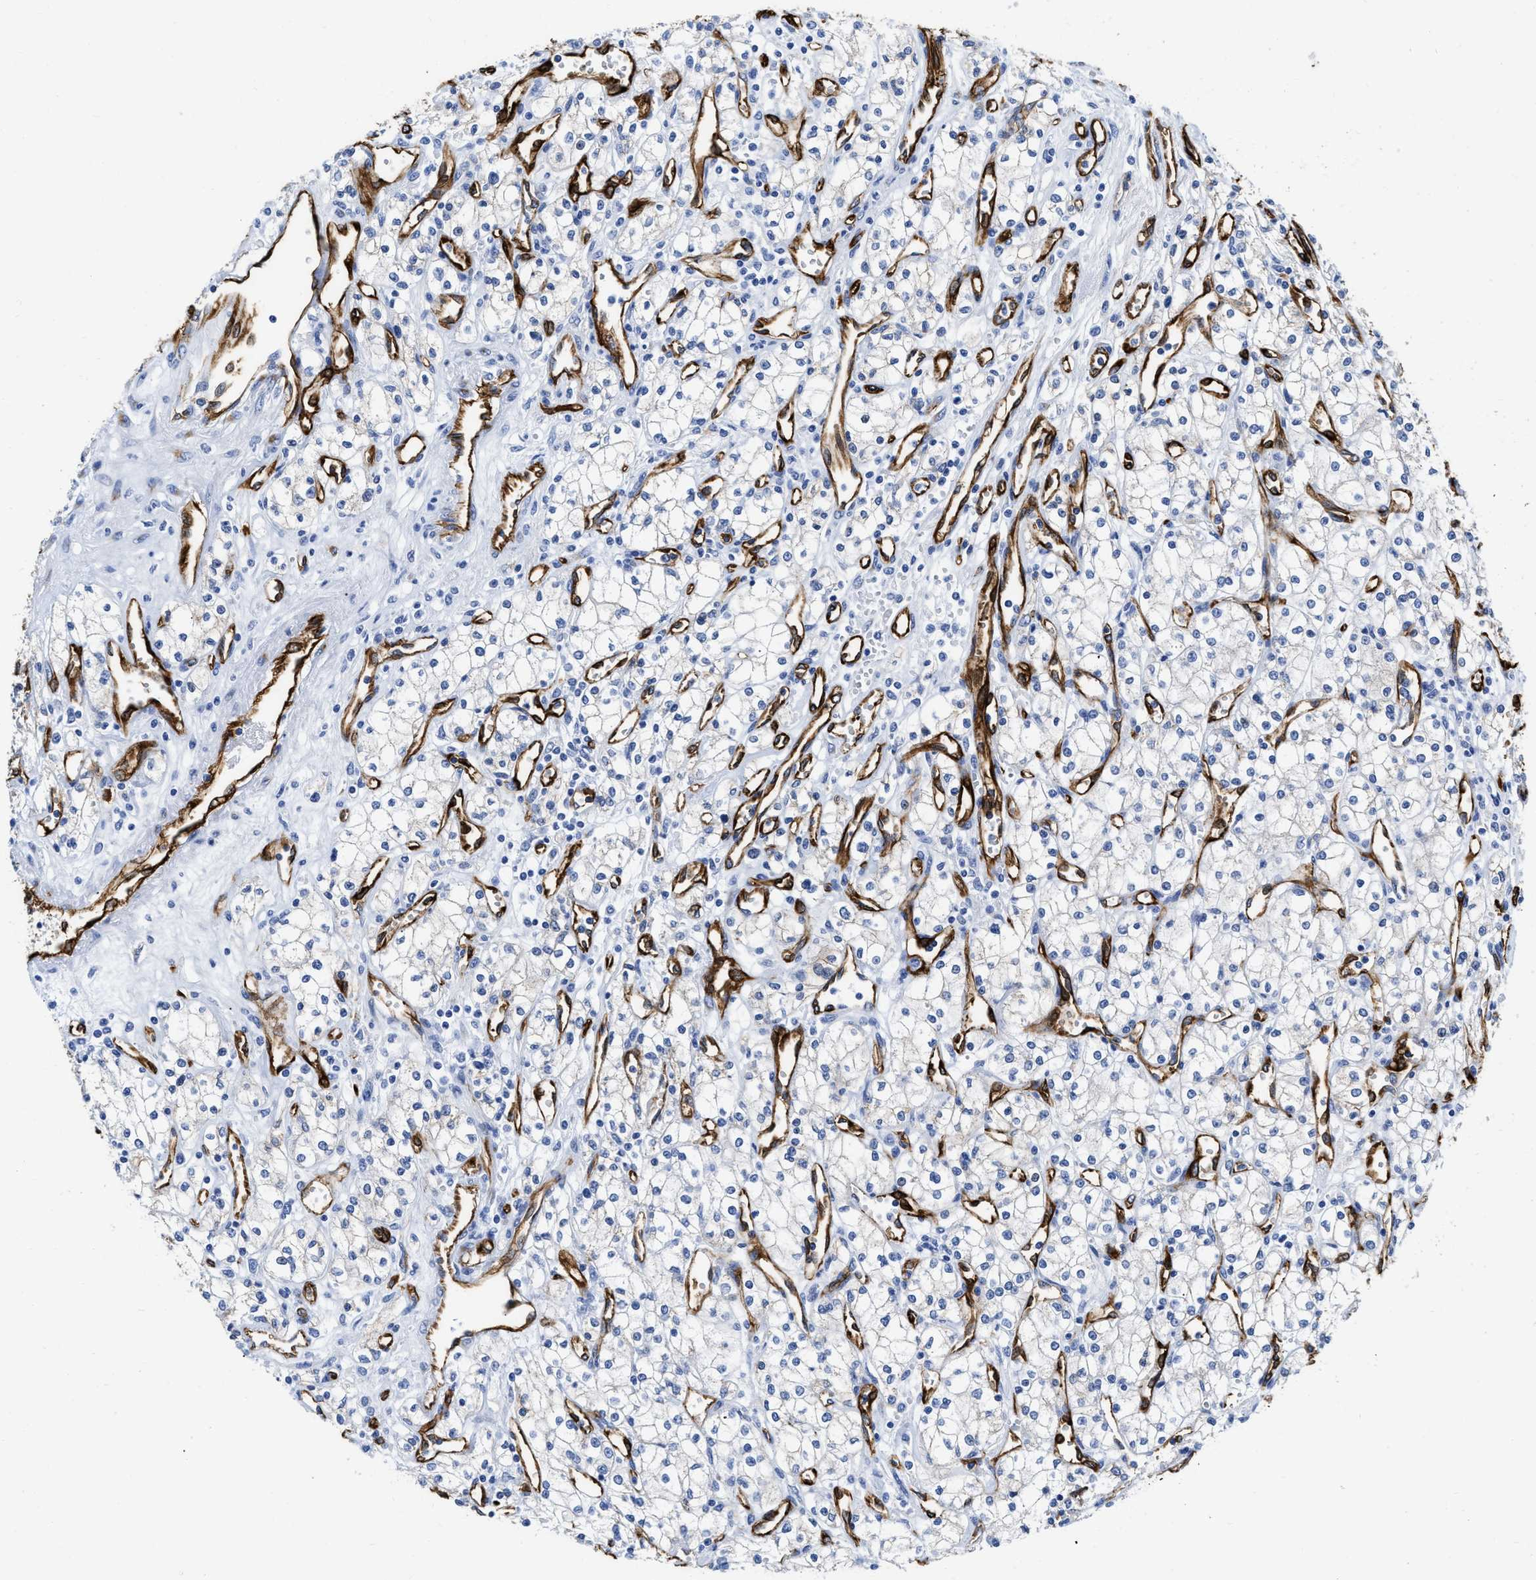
{"staining": {"intensity": "negative", "quantity": "none", "location": "none"}, "tissue": "renal cancer", "cell_type": "Tumor cells", "image_type": "cancer", "snomed": [{"axis": "morphology", "description": "Adenocarcinoma, NOS"}, {"axis": "topography", "description": "Kidney"}], "caption": "Protein analysis of renal adenocarcinoma exhibits no significant positivity in tumor cells.", "gene": "TVP23B", "patient": {"sex": "male", "age": 59}}